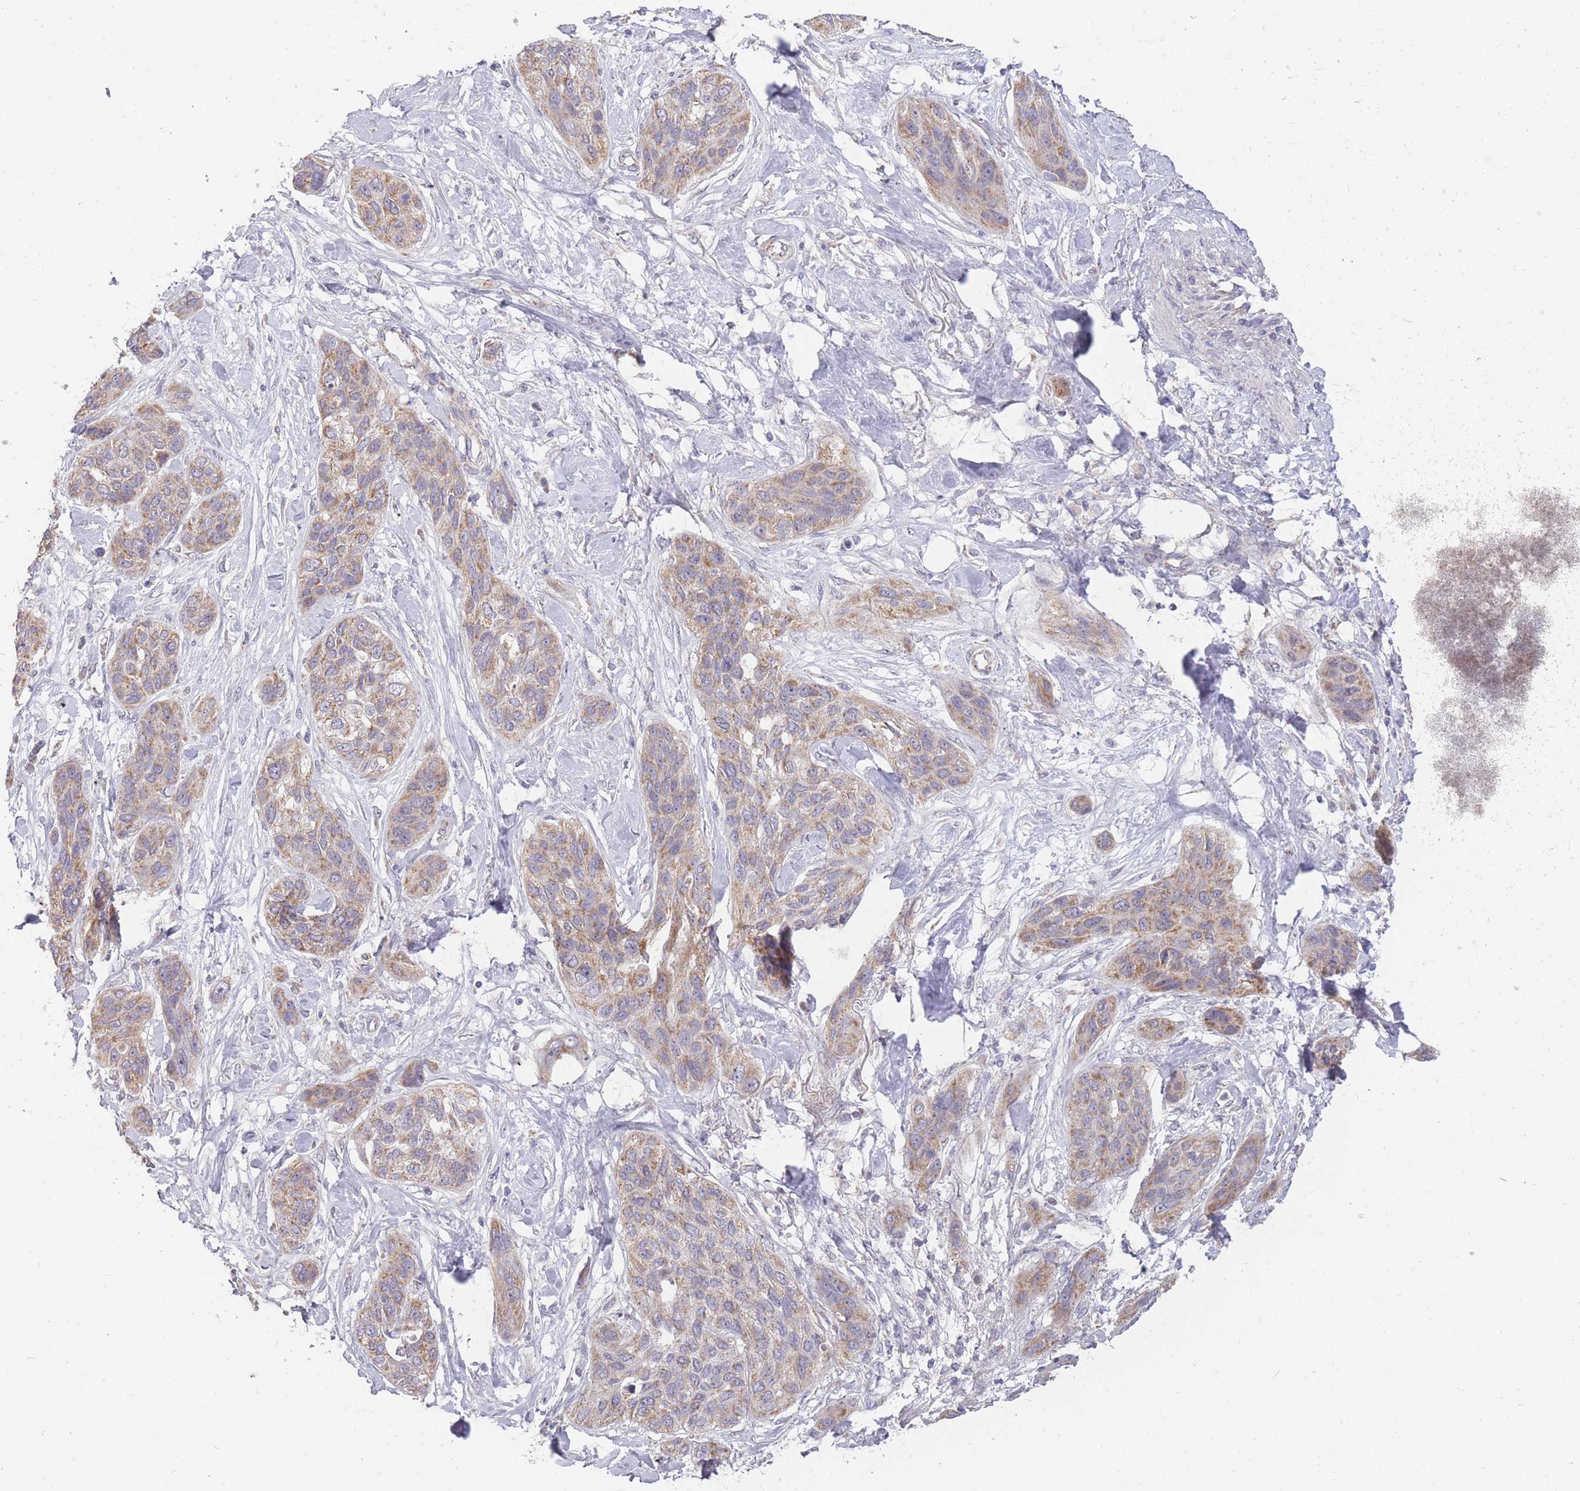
{"staining": {"intensity": "moderate", "quantity": ">75%", "location": "cytoplasmic/membranous"}, "tissue": "lung cancer", "cell_type": "Tumor cells", "image_type": "cancer", "snomed": [{"axis": "morphology", "description": "Squamous cell carcinoma, NOS"}, {"axis": "topography", "description": "Lung"}], "caption": "A brown stain shows moderate cytoplasmic/membranous expression of a protein in human lung squamous cell carcinoma tumor cells. (Brightfield microscopy of DAB IHC at high magnification).", "gene": "MRPS18C", "patient": {"sex": "female", "age": 70}}